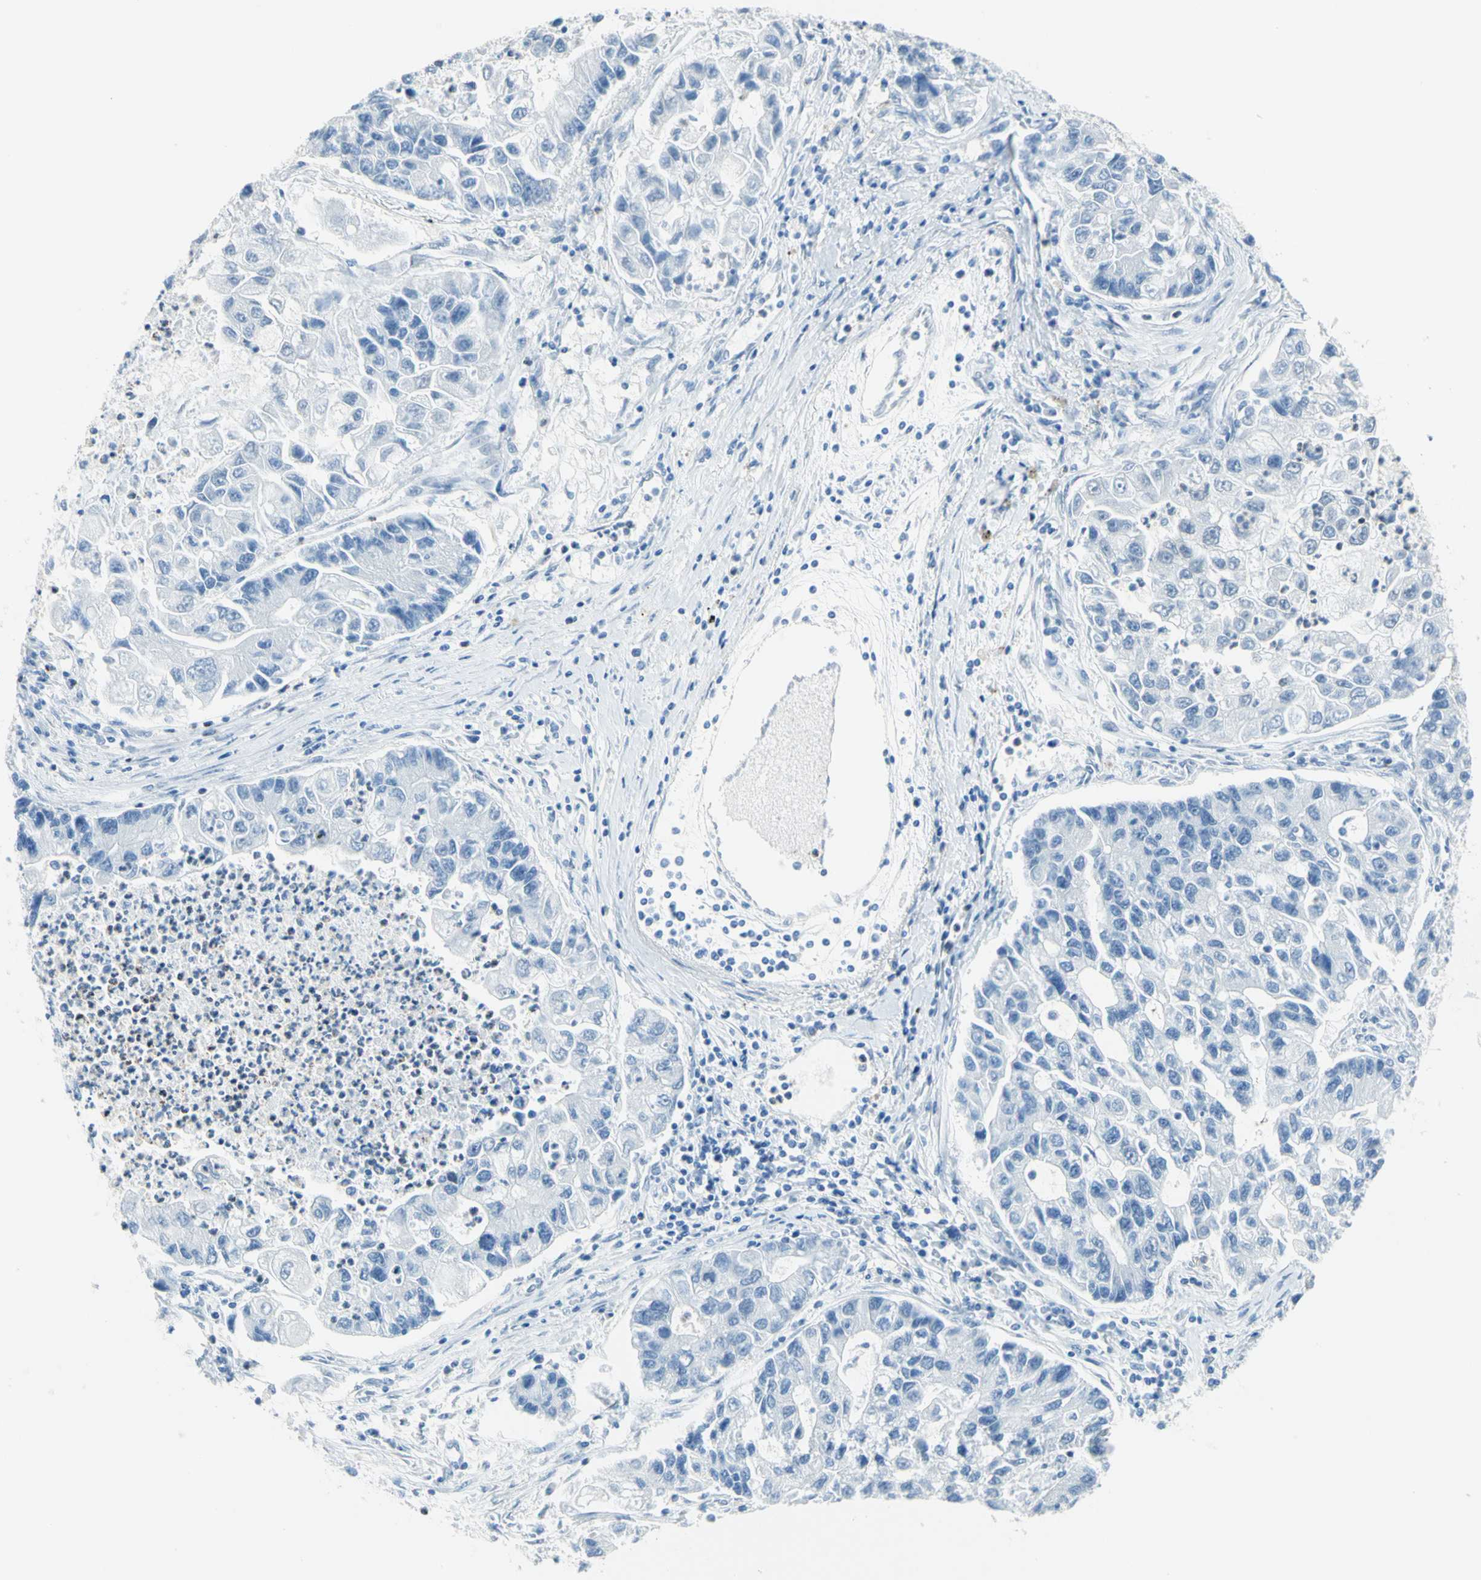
{"staining": {"intensity": "negative", "quantity": "none", "location": "none"}, "tissue": "lung cancer", "cell_type": "Tumor cells", "image_type": "cancer", "snomed": [{"axis": "morphology", "description": "Adenocarcinoma, NOS"}, {"axis": "topography", "description": "Lung"}], "caption": "IHC photomicrograph of human lung cancer stained for a protein (brown), which reveals no positivity in tumor cells. Brightfield microscopy of immunohistochemistry stained with DAB (brown) and hematoxylin (blue), captured at high magnification.", "gene": "CYSLTR1", "patient": {"sex": "female", "age": 51}}